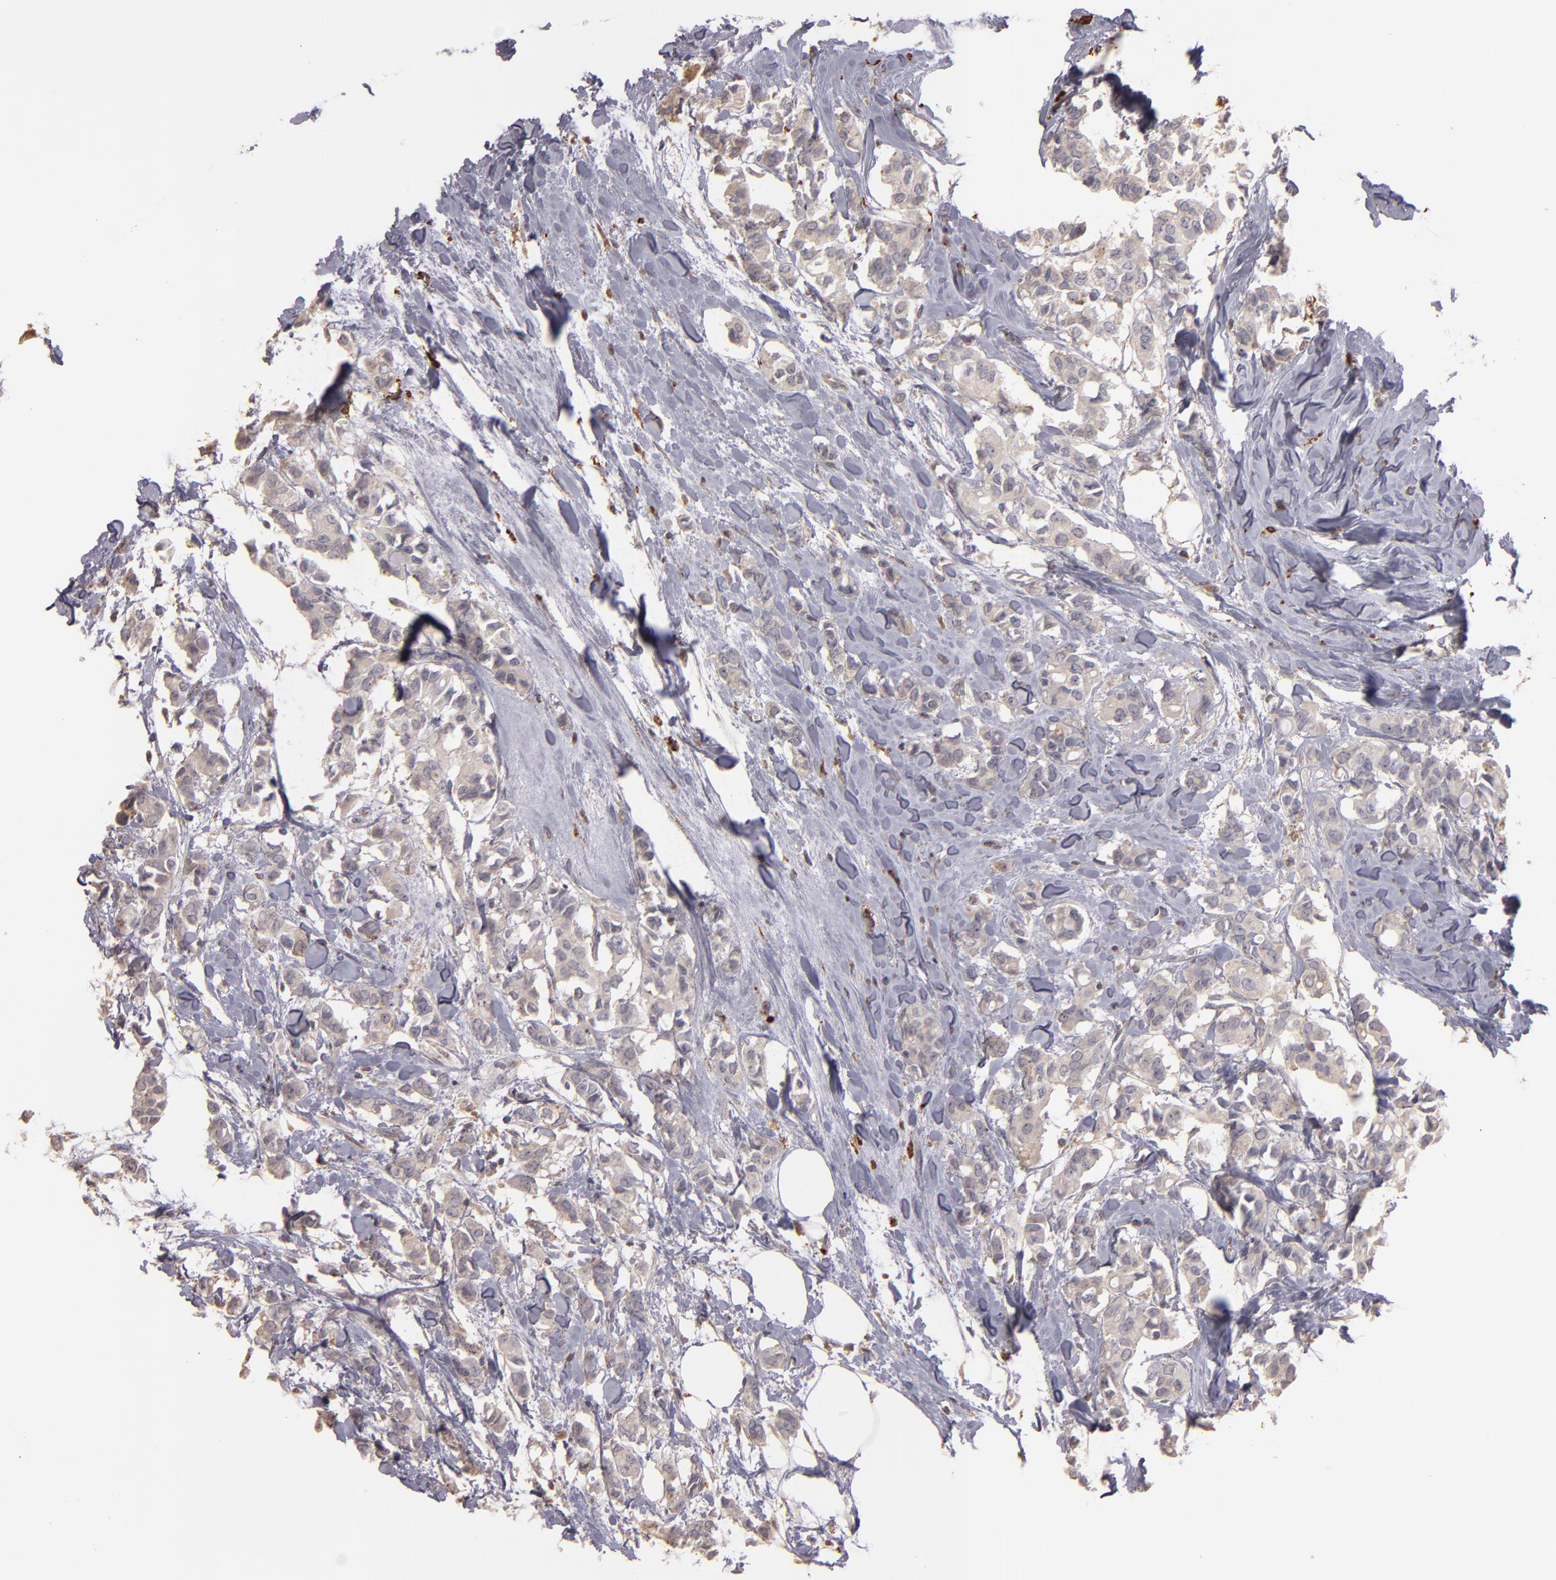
{"staining": {"intensity": "weak", "quantity": ">75%", "location": "cytoplasmic/membranous"}, "tissue": "breast cancer", "cell_type": "Tumor cells", "image_type": "cancer", "snomed": [{"axis": "morphology", "description": "Duct carcinoma"}, {"axis": "topography", "description": "Breast"}], "caption": "Weak cytoplasmic/membranous staining for a protein is appreciated in approximately >75% of tumor cells of infiltrating ductal carcinoma (breast) using immunohistochemistry (IHC).", "gene": "TRAF1", "patient": {"sex": "female", "age": 84}}